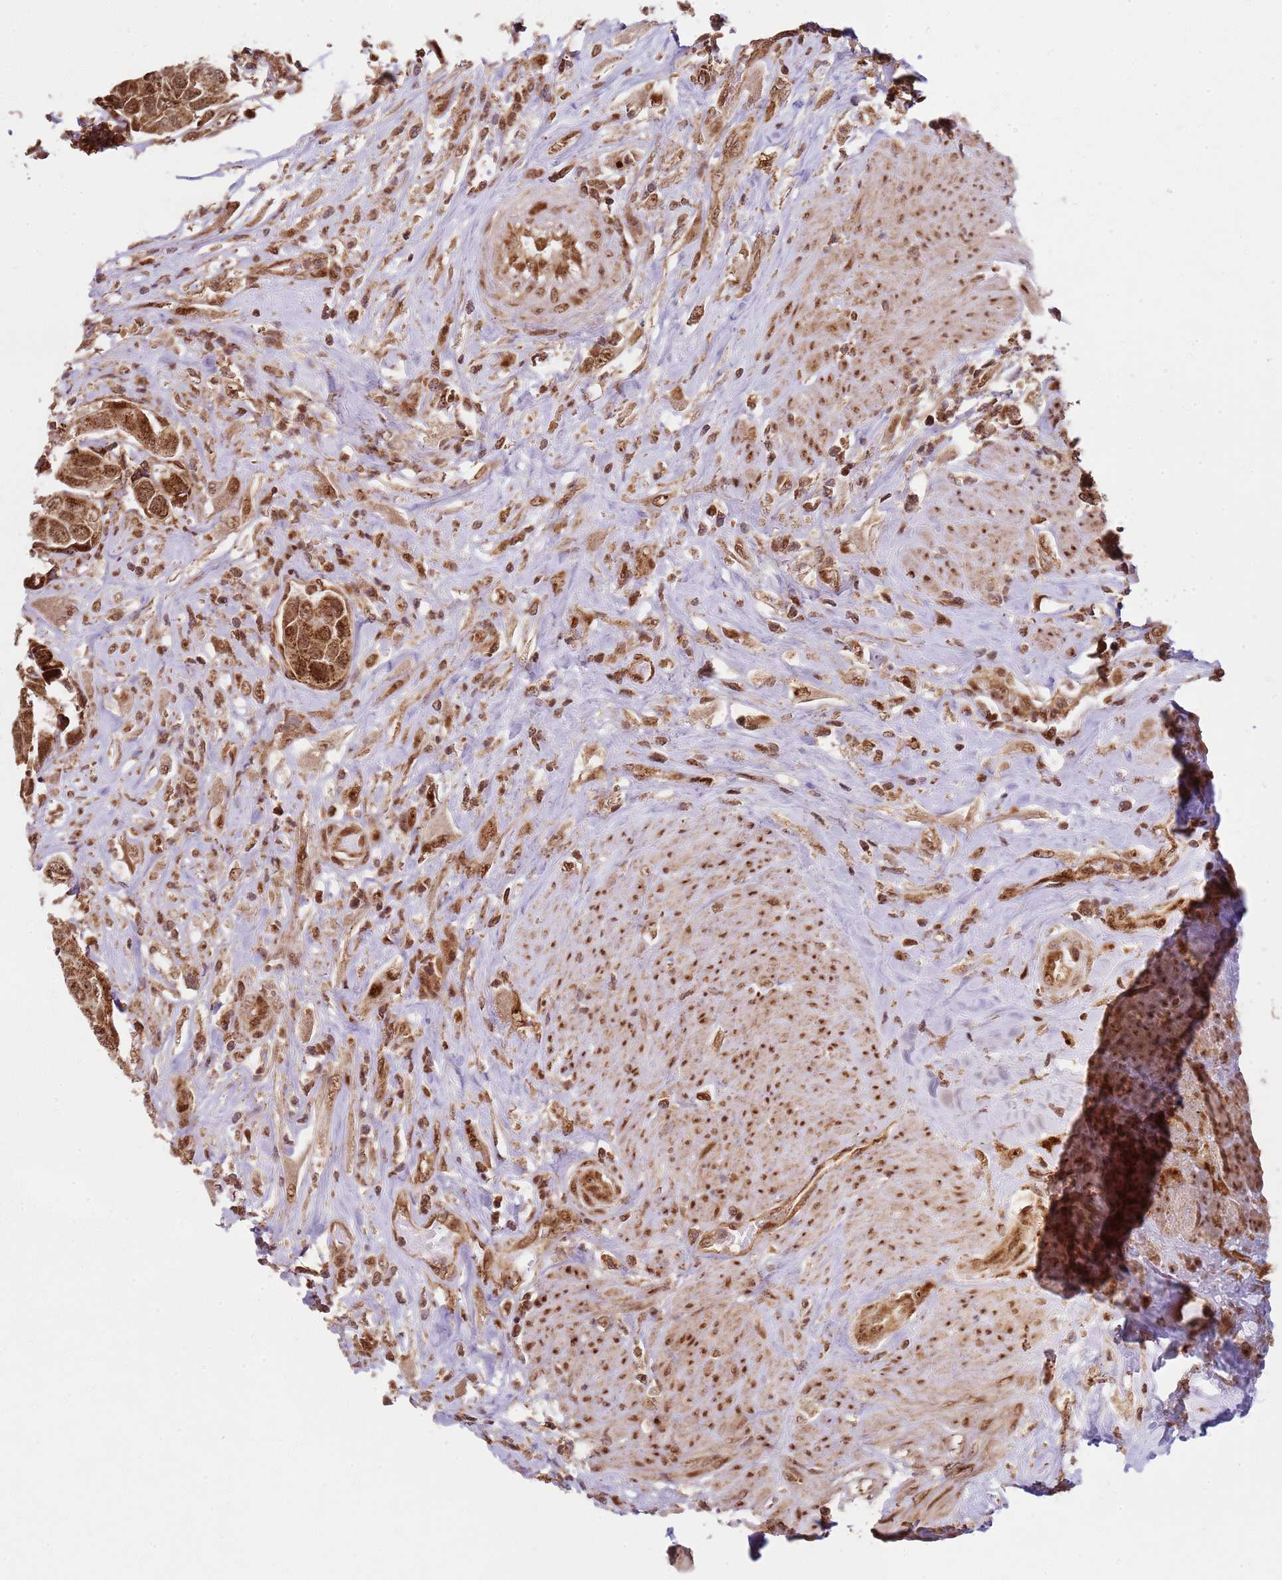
{"staining": {"intensity": "strong", "quantity": ">75%", "location": "cytoplasmic/membranous,nuclear"}, "tissue": "urothelial cancer", "cell_type": "Tumor cells", "image_type": "cancer", "snomed": [{"axis": "morphology", "description": "Urothelial carcinoma, High grade"}, {"axis": "topography", "description": "Urinary bladder"}], "caption": "Tumor cells exhibit high levels of strong cytoplasmic/membranous and nuclear positivity in approximately >75% of cells in human urothelial carcinoma (high-grade).", "gene": "PEX14", "patient": {"sex": "male", "age": 74}}